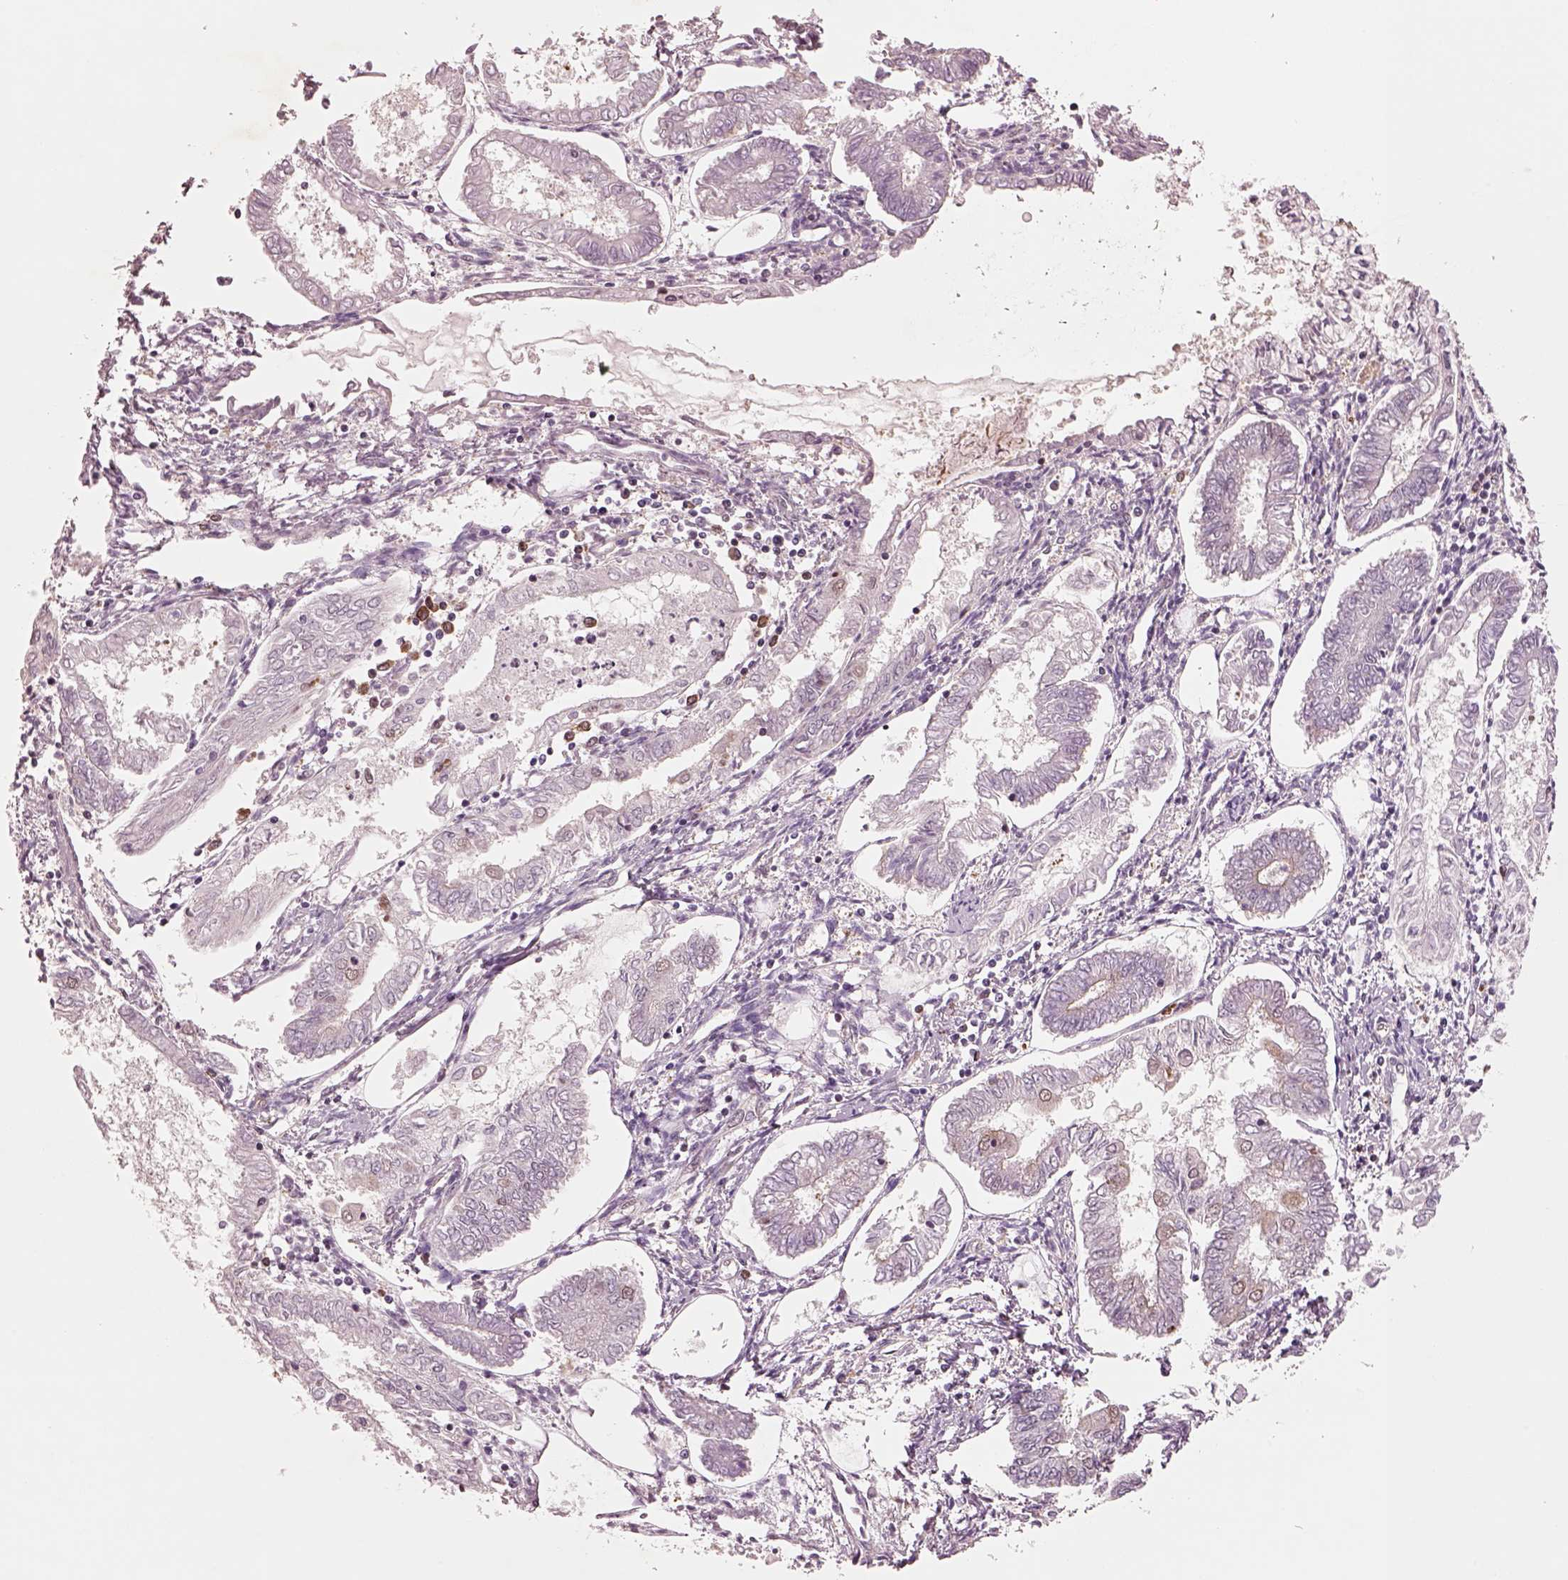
{"staining": {"intensity": "weak", "quantity": "<25%", "location": "cytoplasmic/membranous"}, "tissue": "endometrial cancer", "cell_type": "Tumor cells", "image_type": "cancer", "snomed": [{"axis": "morphology", "description": "Adenocarcinoma, NOS"}, {"axis": "topography", "description": "Endometrium"}], "caption": "A micrograph of adenocarcinoma (endometrial) stained for a protein demonstrates no brown staining in tumor cells.", "gene": "WASHC2A", "patient": {"sex": "female", "age": 68}}